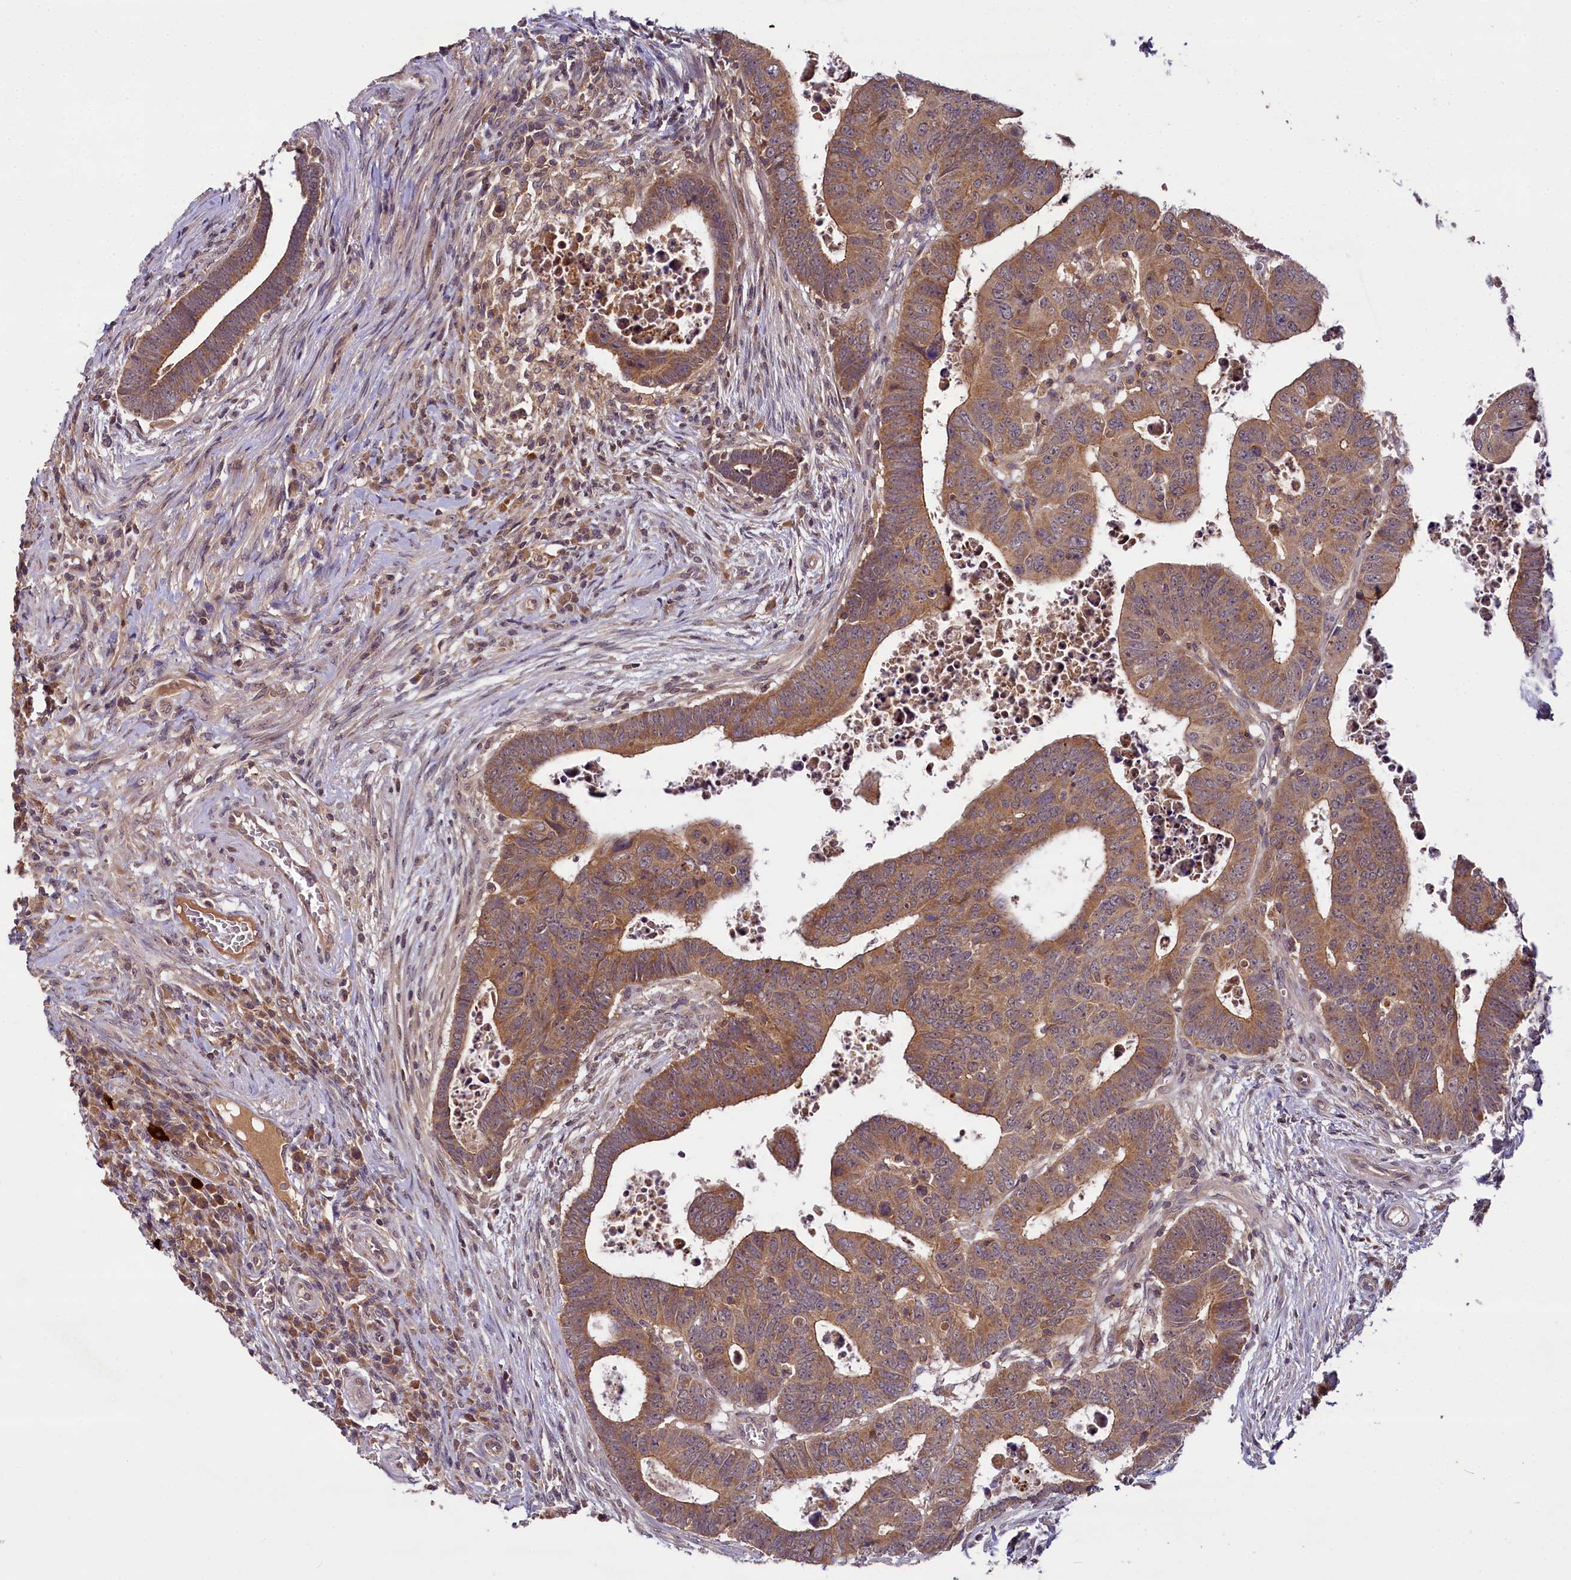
{"staining": {"intensity": "moderate", "quantity": ">75%", "location": "cytoplasmic/membranous"}, "tissue": "colorectal cancer", "cell_type": "Tumor cells", "image_type": "cancer", "snomed": [{"axis": "morphology", "description": "Normal tissue, NOS"}, {"axis": "morphology", "description": "Adenocarcinoma, NOS"}, {"axis": "topography", "description": "Rectum"}], "caption": "DAB immunohistochemical staining of colorectal adenocarcinoma reveals moderate cytoplasmic/membranous protein staining in approximately >75% of tumor cells.", "gene": "TMEM39A", "patient": {"sex": "female", "age": 65}}